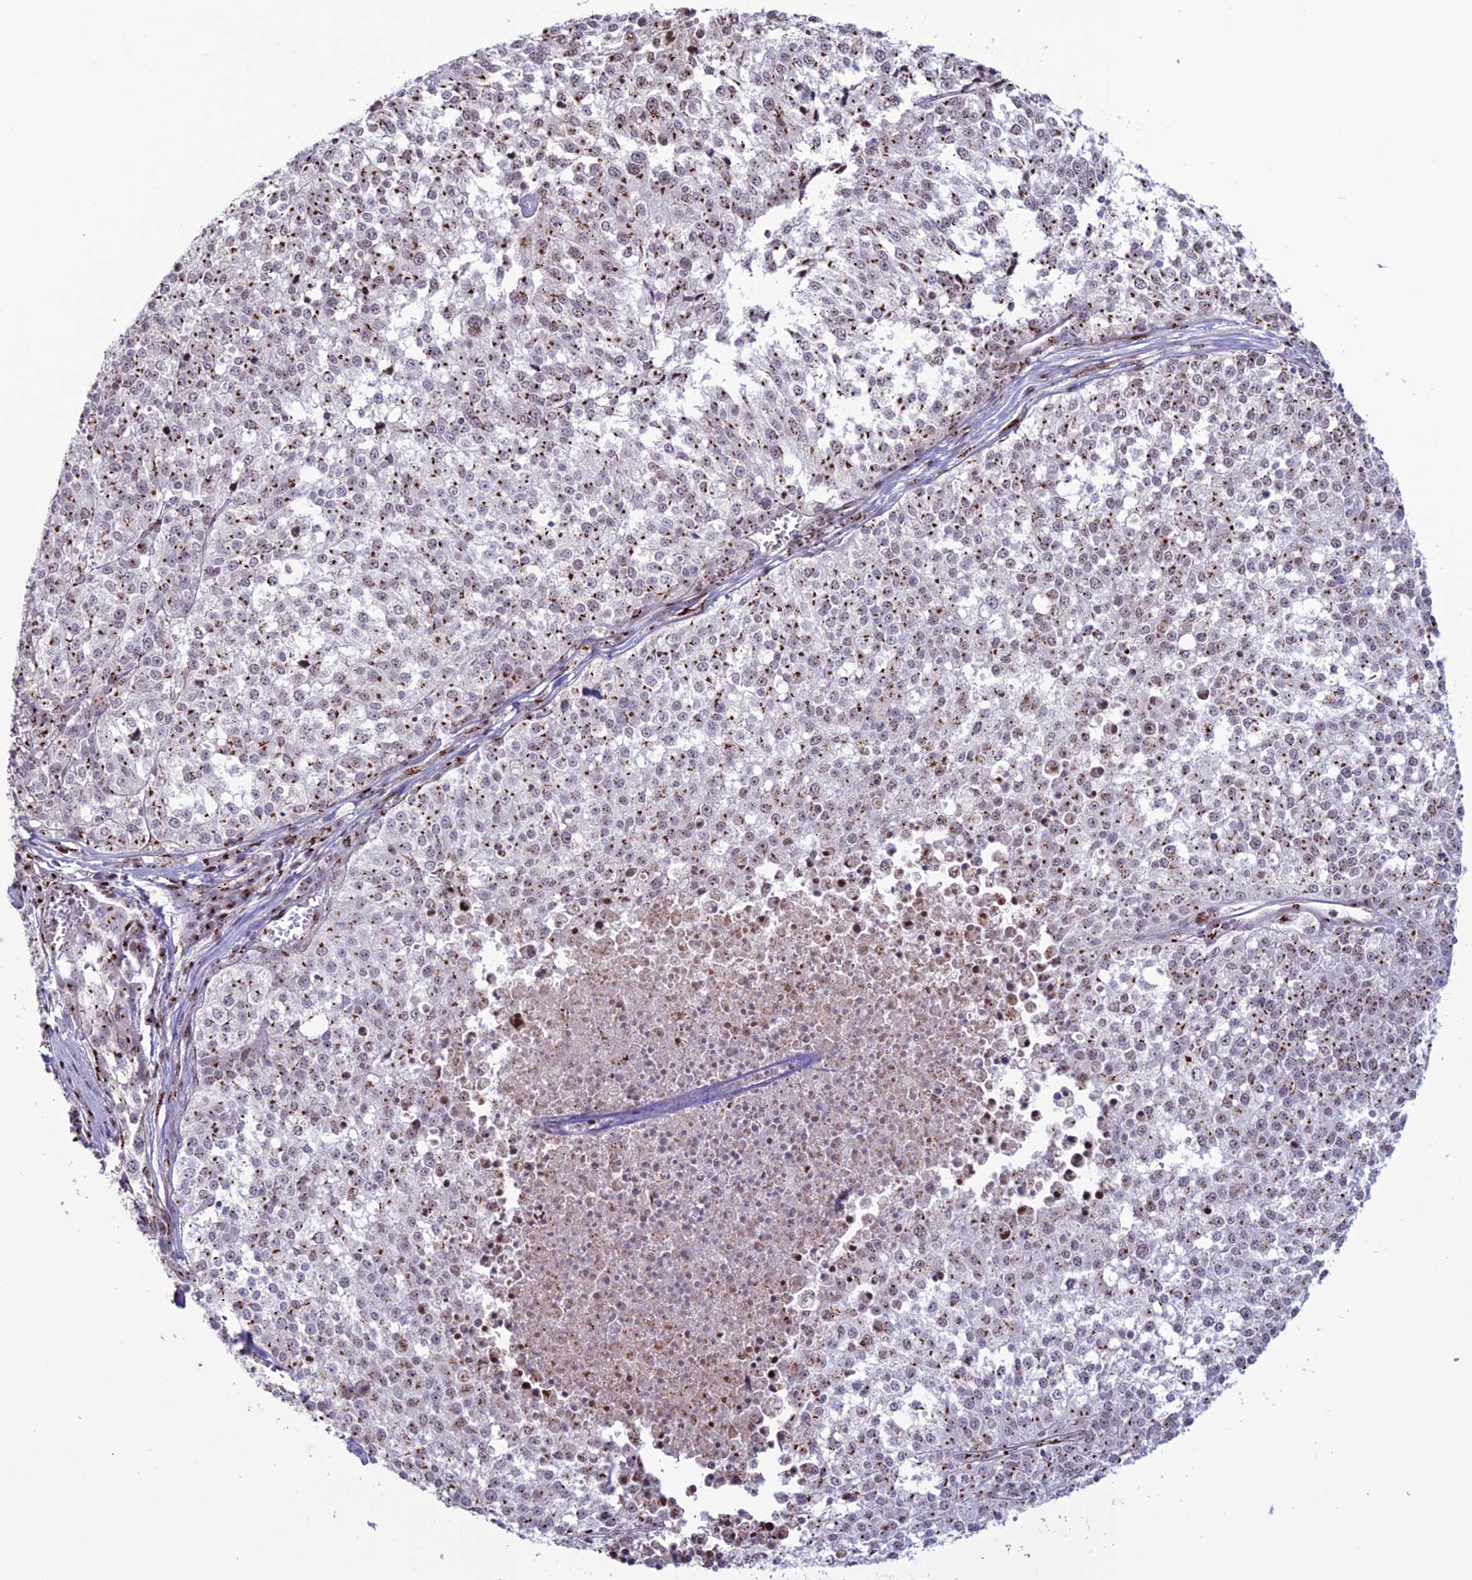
{"staining": {"intensity": "moderate", "quantity": "25%-75%", "location": "cytoplasmic/membranous"}, "tissue": "melanoma", "cell_type": "Tumor cells", "image_type": "cancer", "snomed": [{"axis": "morphology", "description": "Malignant melanoma, NOS"}, {"axis": "topography", "description": "Skin"}], "caption": "Brown immunohistochemical staining in human malignant melanoma exhibits moderate cytoplasmic/membranous positivity in approximately 25%-75% of tumor cells.", "gene": "PLEKHA4", "patient": {"sex": "female", "age": 64}}